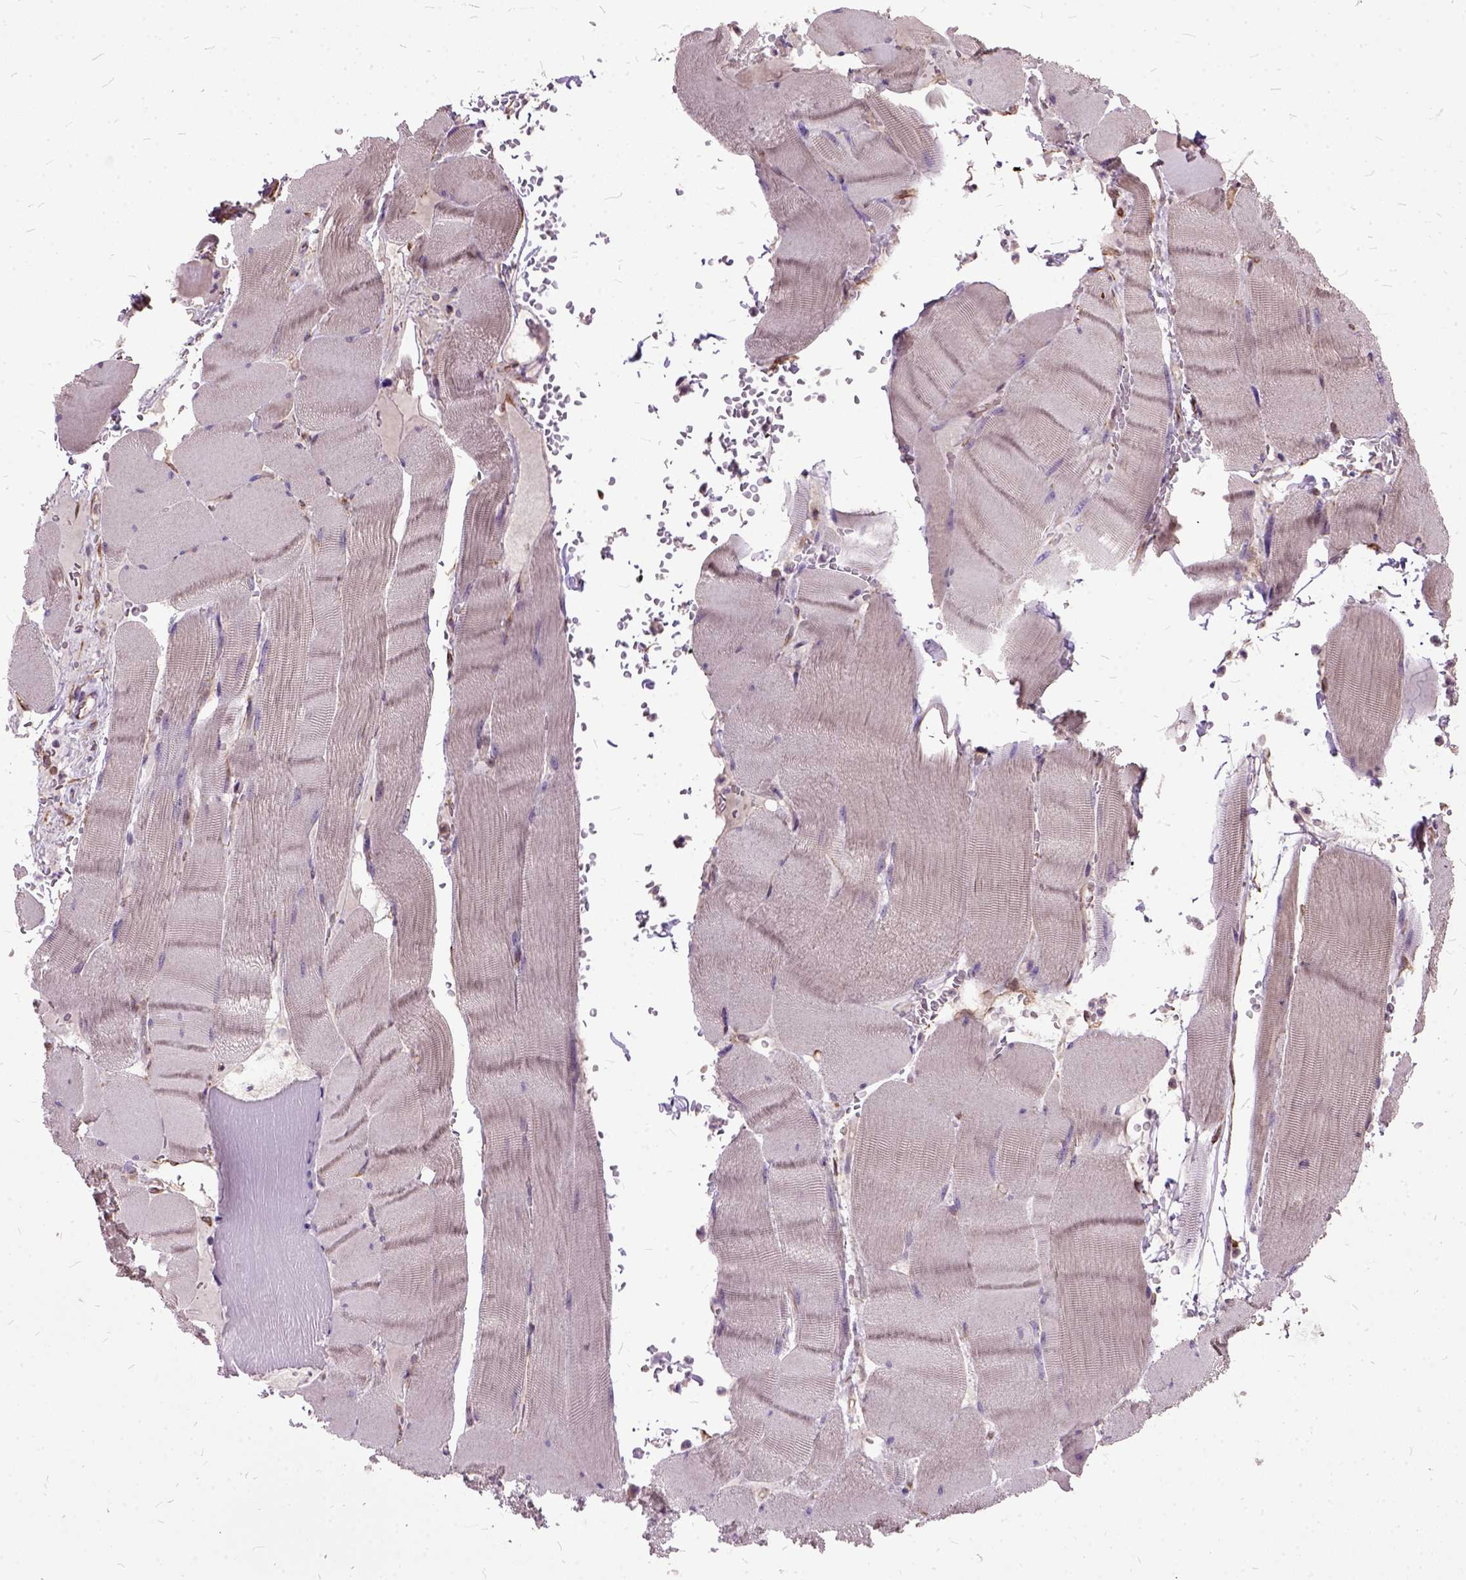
{"staining": {"intensity": "weak", "quantity": "25%-75%", "location": "cytoplasmic/membranous"}, "tissue": "skeletal muscle", "cell_type": "Myocytes", "image_type": "normal", "snomed": [{"axis": "morphology", "description": "Normal tissue, NOS"}, {"axis": "topography", "description": "Skeletal muscle"}], "caption": "Immunohistochemistry (IHC) histopathology image of unremarkable human skeletal muscle stained for a protein (brown), which exhibits low levels of weak cytoplasmic/membranous positivity in approximately 25%-75% of myocytes.", "gene": "AREG", "patient": {"sex": "male", "age": 56}}